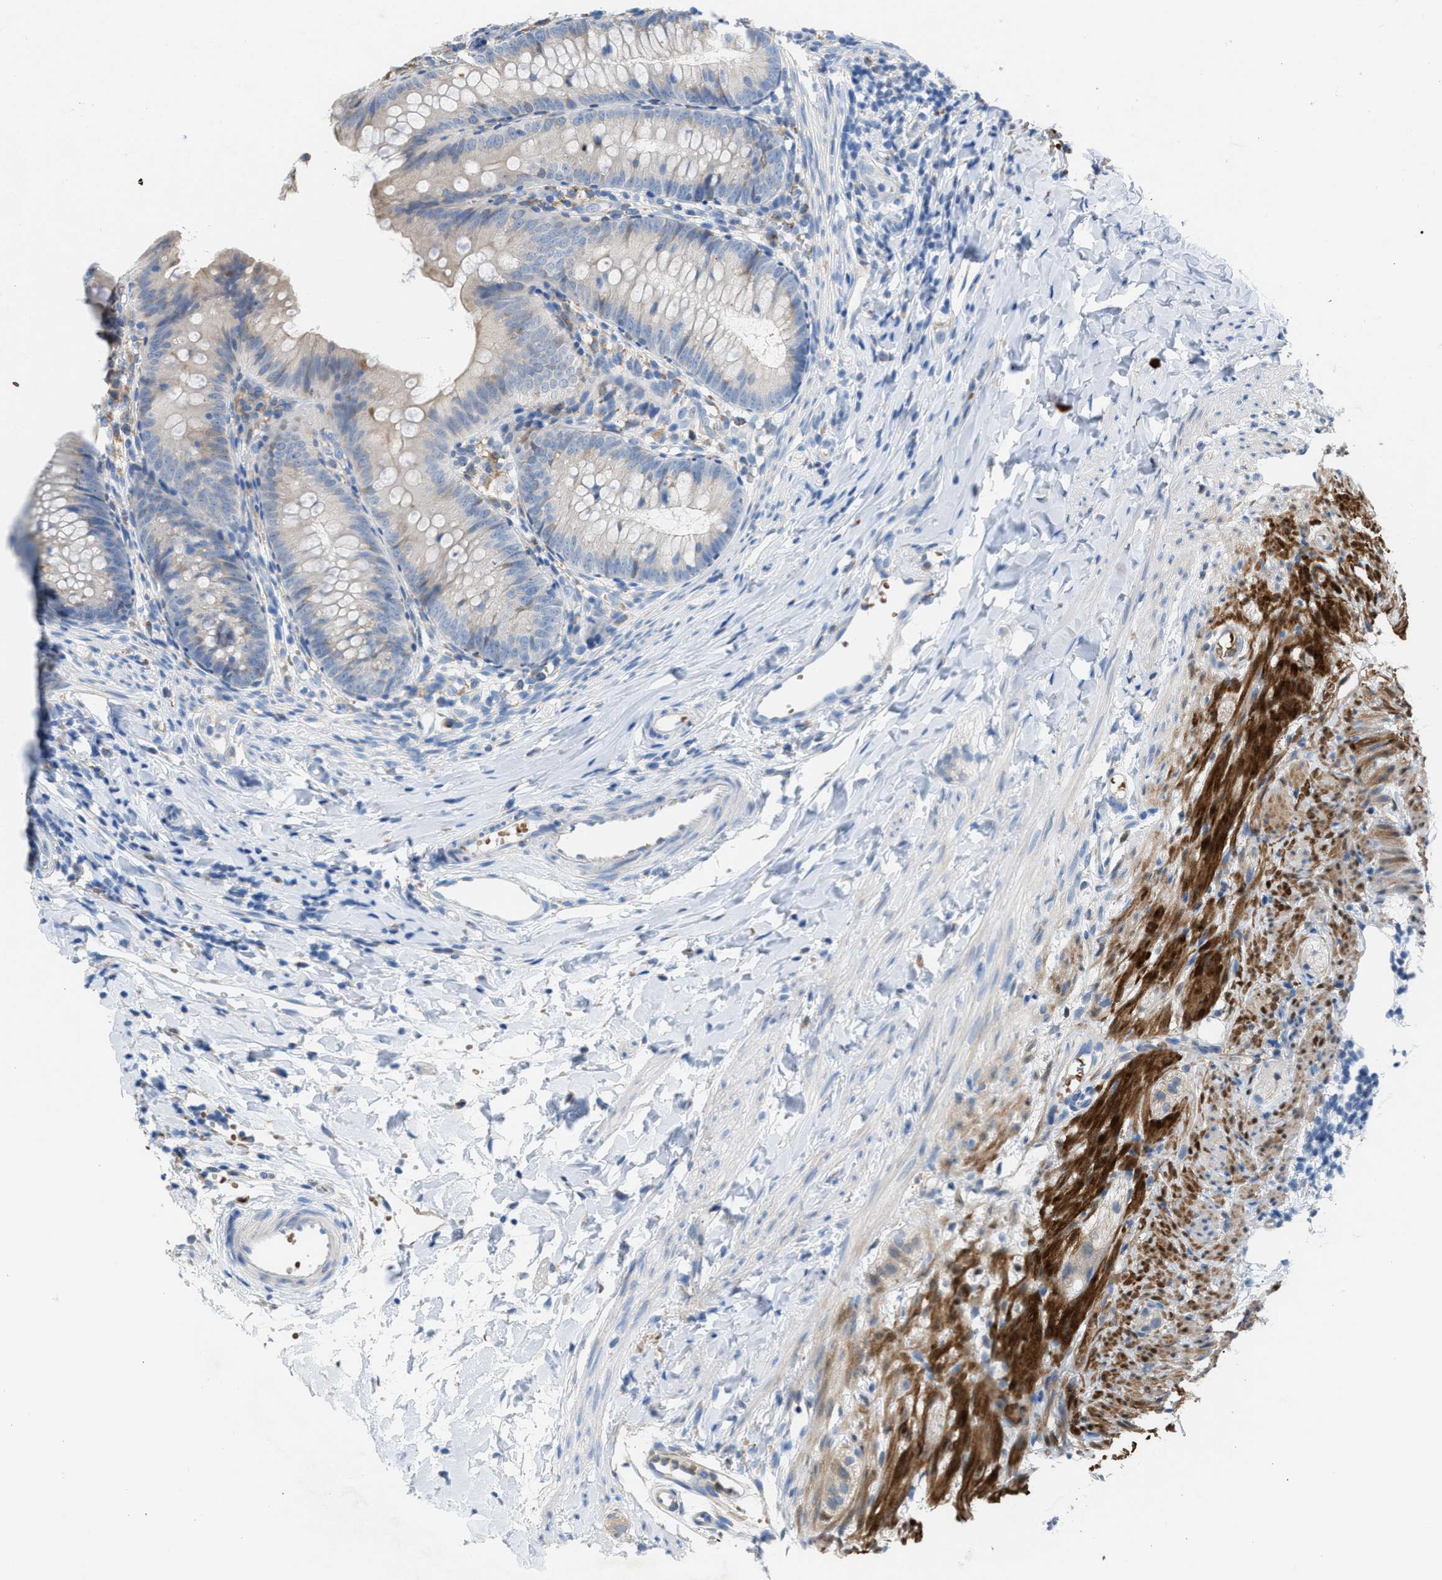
{"staining": {"intensity": "negative", "quantity": "none", "location": "none"}, "tissue": "appendix", "cell_type": "Glandular cells", "image_type": "normal", "snomed": [{"axis": "morphology", "description": "Normal tissue, NOS"}, {"axis": "topography", "description": "Appendix"}], "caption": "IHC histopathology image of benign appendix: human appendix stained with DAB (3,3'-diaminobenzidine) reveals no significant protein staining in glandular cells.", "gene": "CA3", "patient": {"sex": "male", "age": 1}}